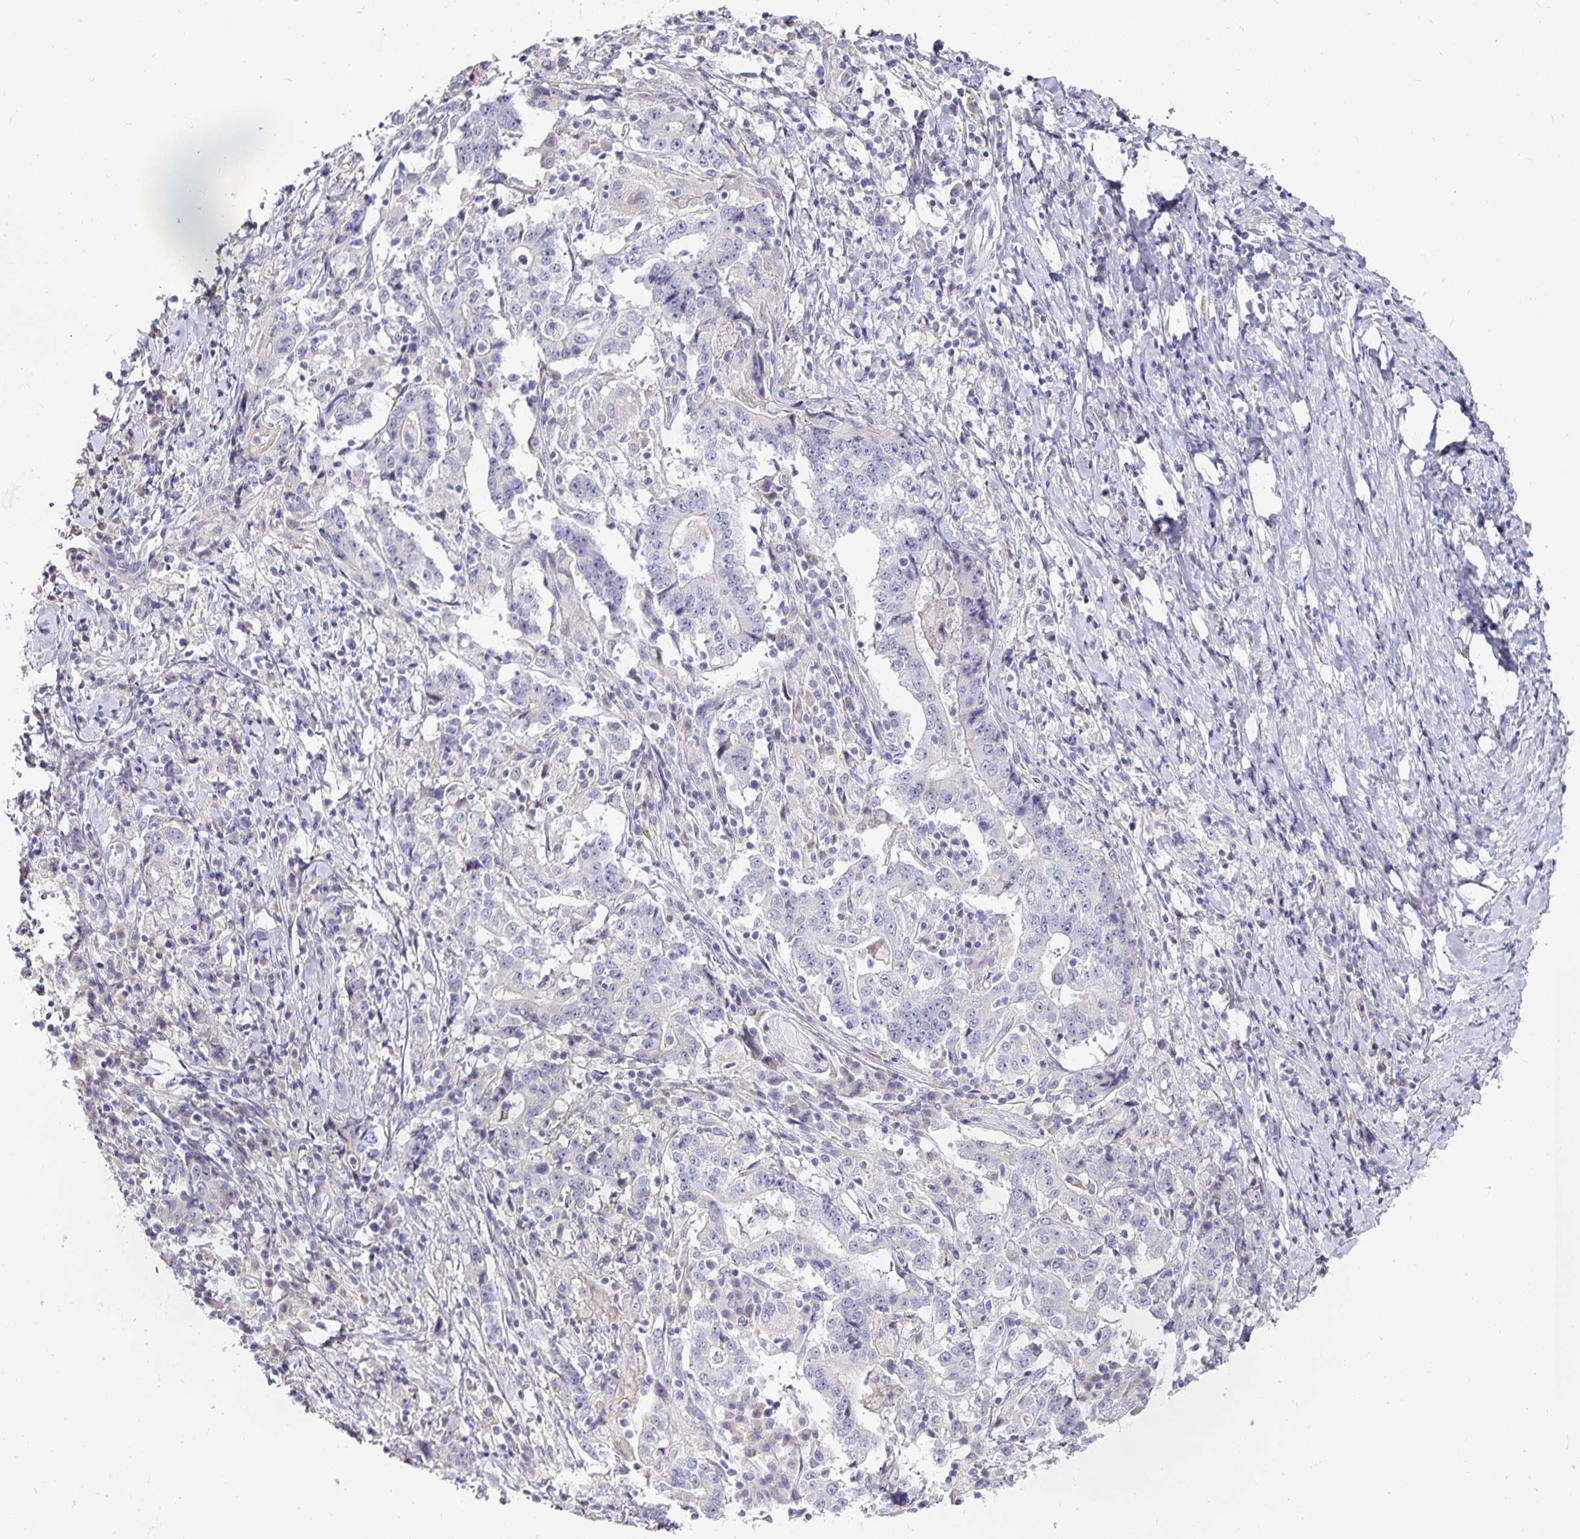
{"staining": {"intensity": "negative", "quantity": "none", "location": "none"}, "tissue": "stomach cancer", "cell_type": "Tumor cells", "image_type": "cancer", "snomed": [{"axis": "morphology", "description": "Normal tissue, NOS"}, {"axis": "morphology", "description": "Adenocarcinoma, NOS"}, {"axis": "topography", "description": "Stomach, upper"}, {"axis": "topography", "description": "Stomach"}], "caption": "Immunohistochemistry micrograph of human stomach cancer (adenocarcinoma) stained for a protein (brown), which displays no expression in tumor cells.", "gene": "CA12", "patient": {"sex": "male", "age": 59}}